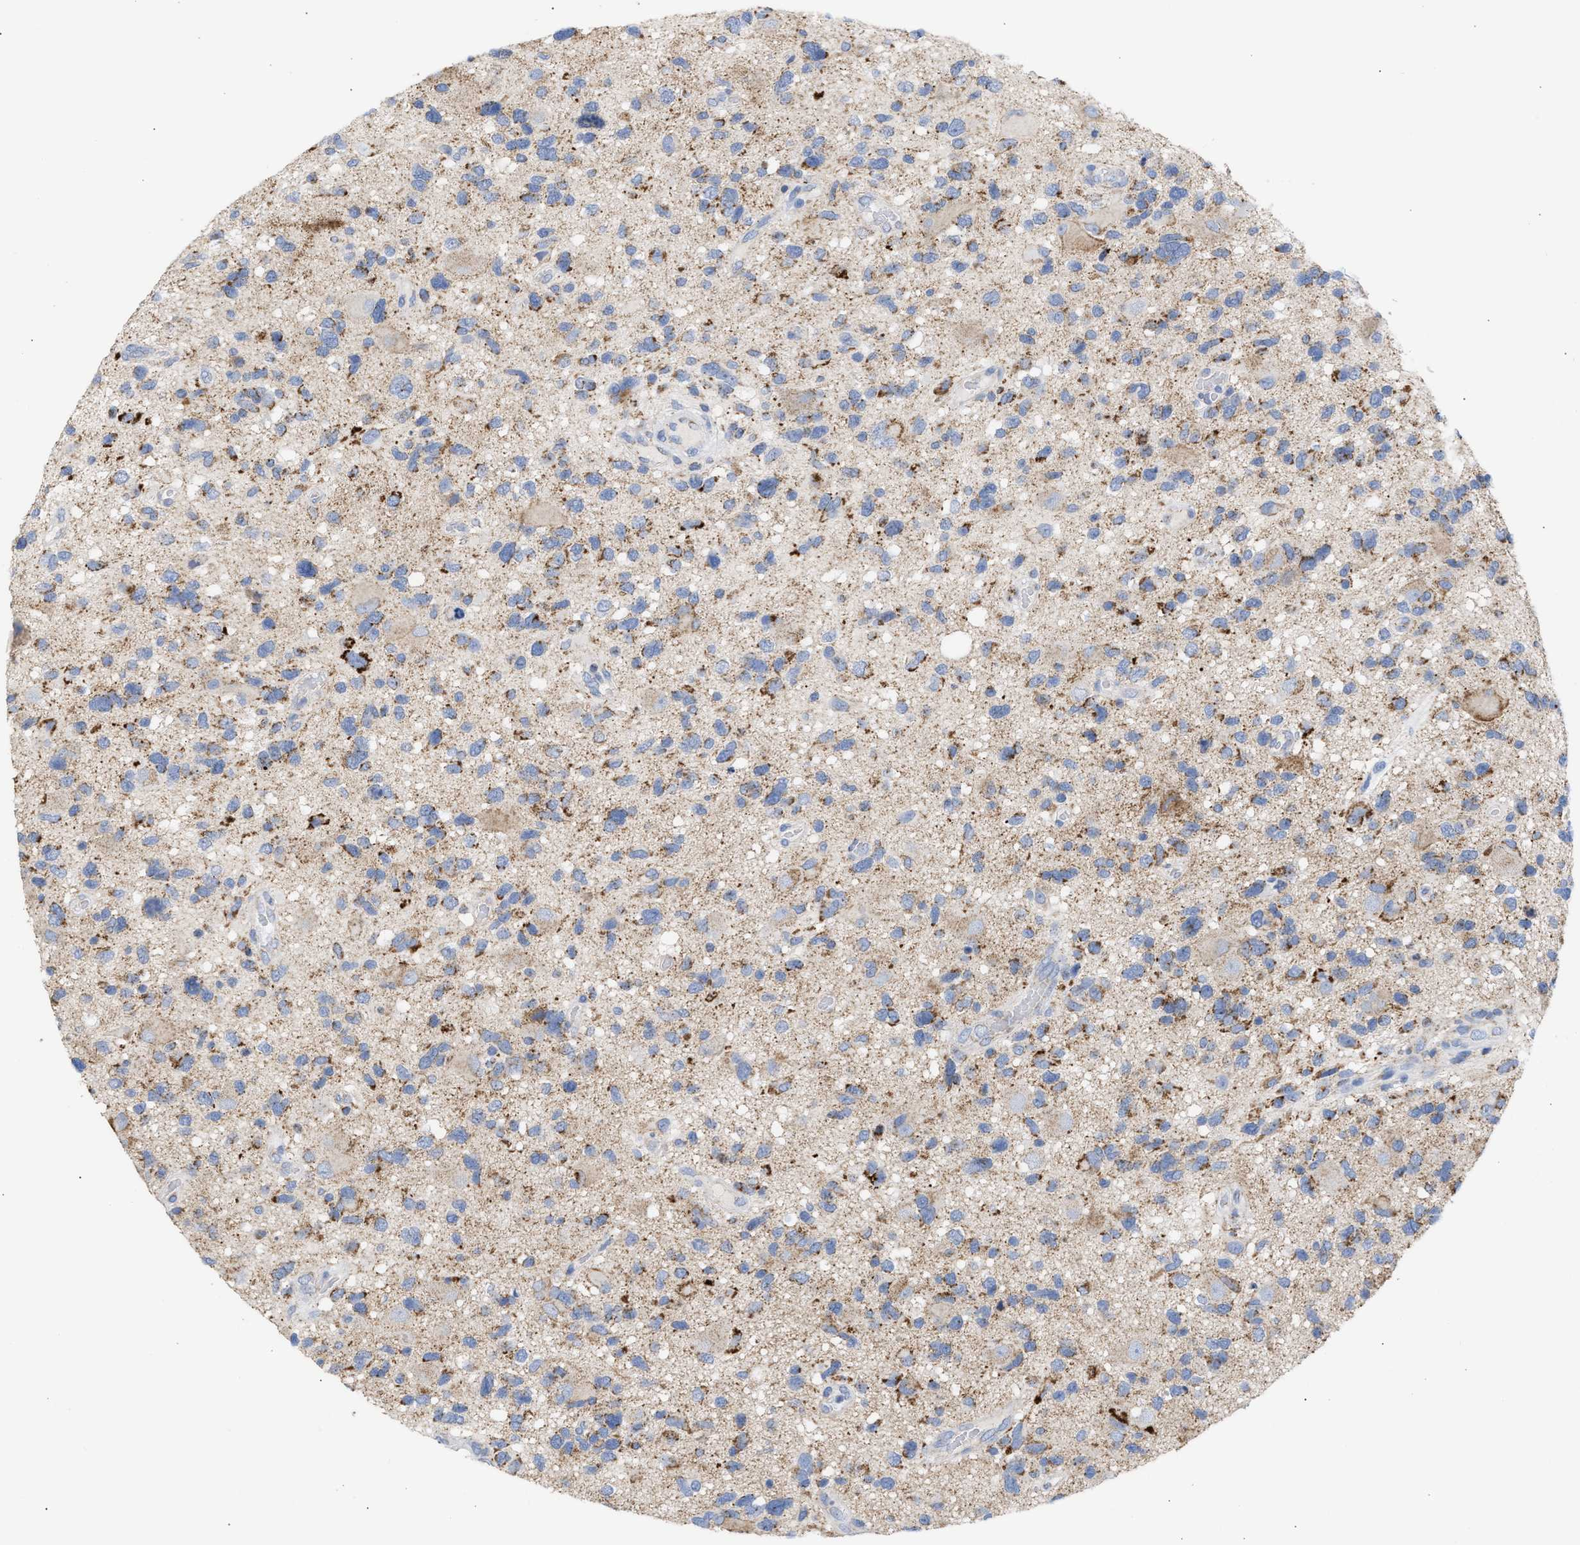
{"staining": {"intensity": "strong", "quantity": "<25%", "location": "cytoplasmic/membranous"}, "tissue": "glioma", "cell_type": "Tumor cells", "image_type": "cancer", "snomed": [{"axis": "morphology", "description": "Glioma, malignant, High grade"}, {"axis": "topography", "description": "Brain"}], "caption": "DAB (3,3'-diaminobenzidine) immunohistochemical staining of glioma demonstrates strong cytoplasmic/membranous protein expression in approximately <25% of tumor cells.", "gene": "ACOT13", "patient": {"sex": "male", "age": 33}}